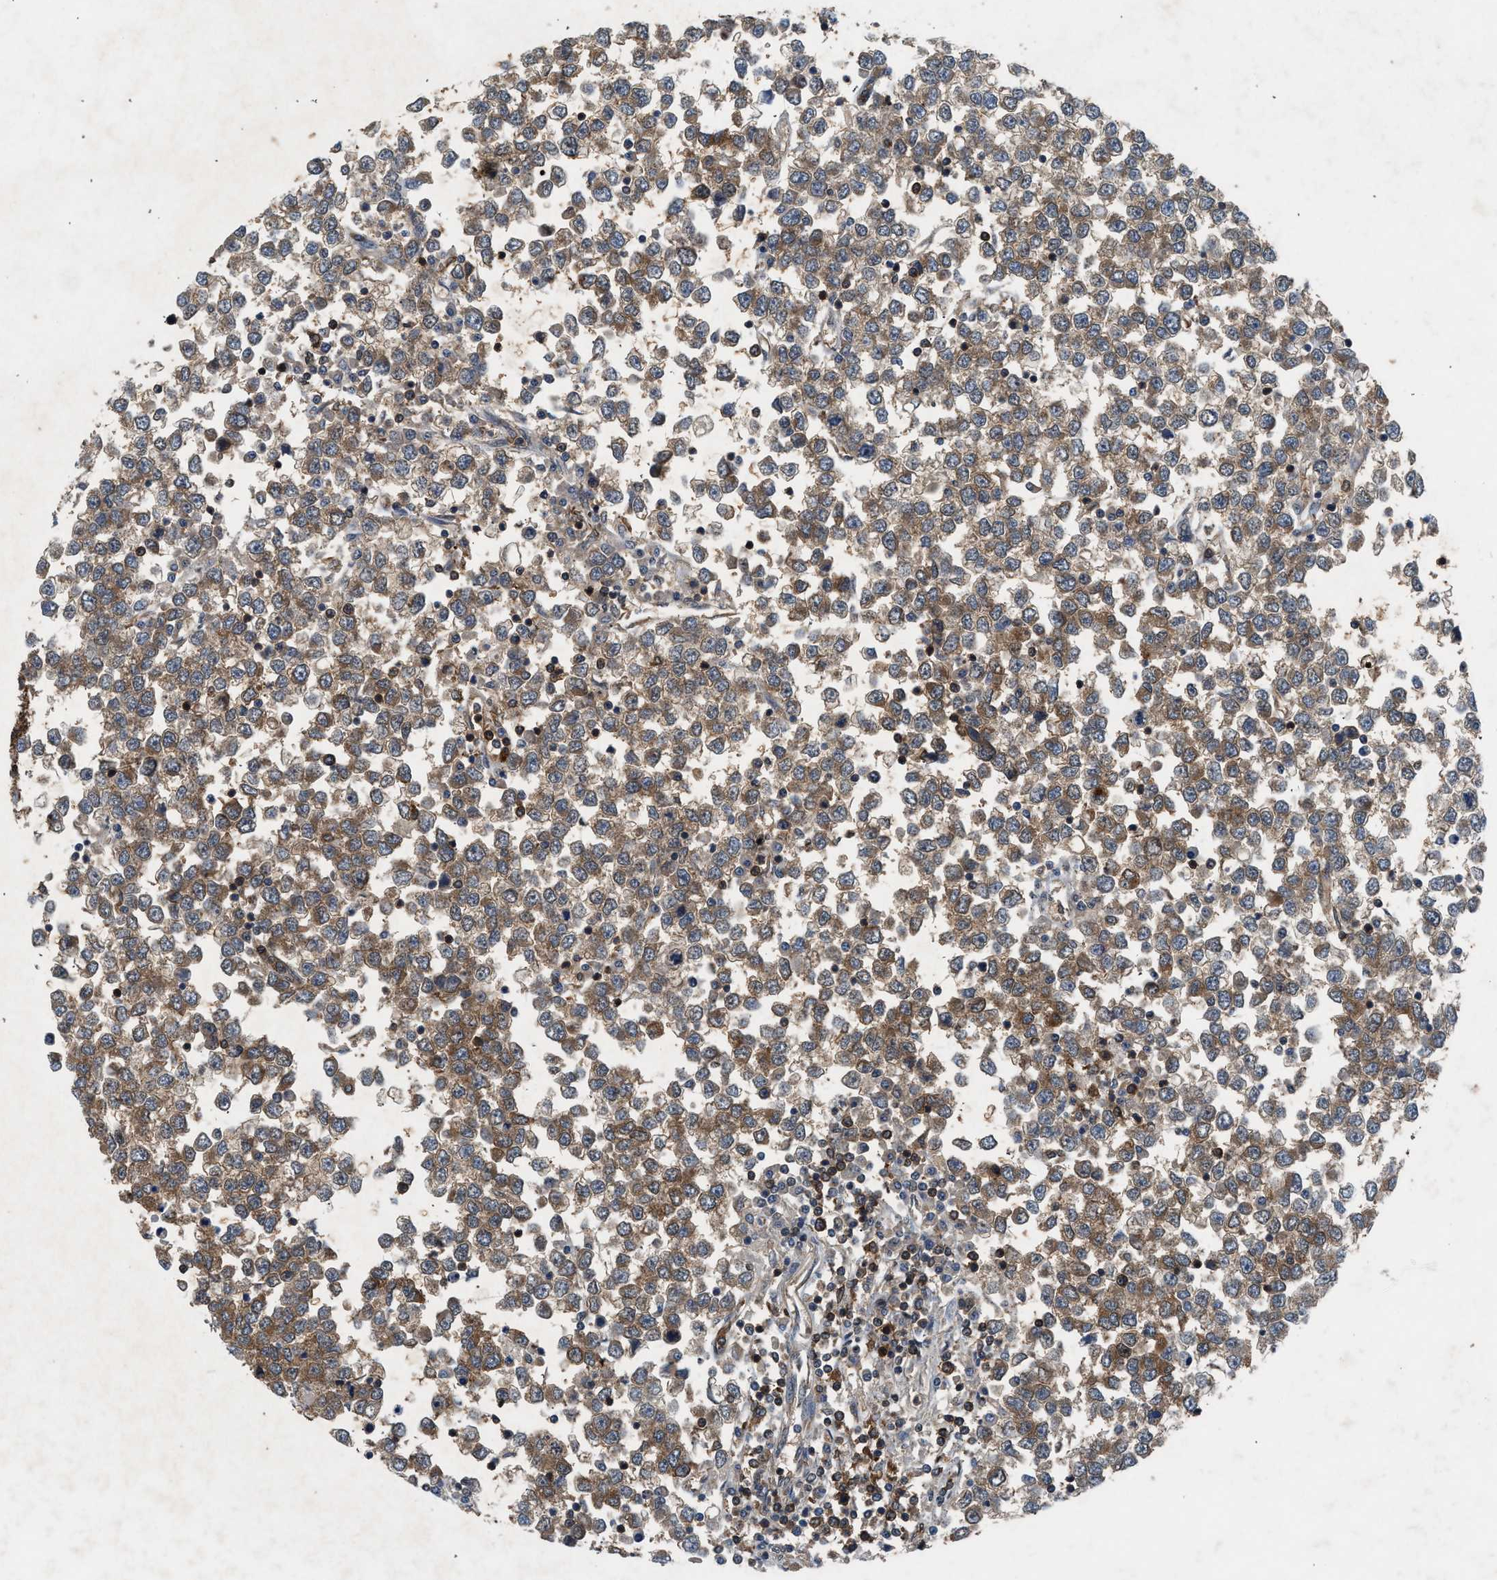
{"staining": {"intensity": "weak", "quantity": ">75%", "location": "cytoplasmic/membranous"}, "tissue": "testis cancer", "cell_type": "Tumor cells", "image_type": "cancer", "snomed": [{"axis": "morphology", "description": "Seminoma, NOS"}, {"axis": "topography", "description": "Testis"}], "caption": "The image demonstrates immunohistochemical staining of testis seminoma. There is weak cytoplasmic/membranous staining is appreciated in approximately >75% of tumor cells.", "gene": "OXSR1", "patient": {"sex": "male", "age": 65}}